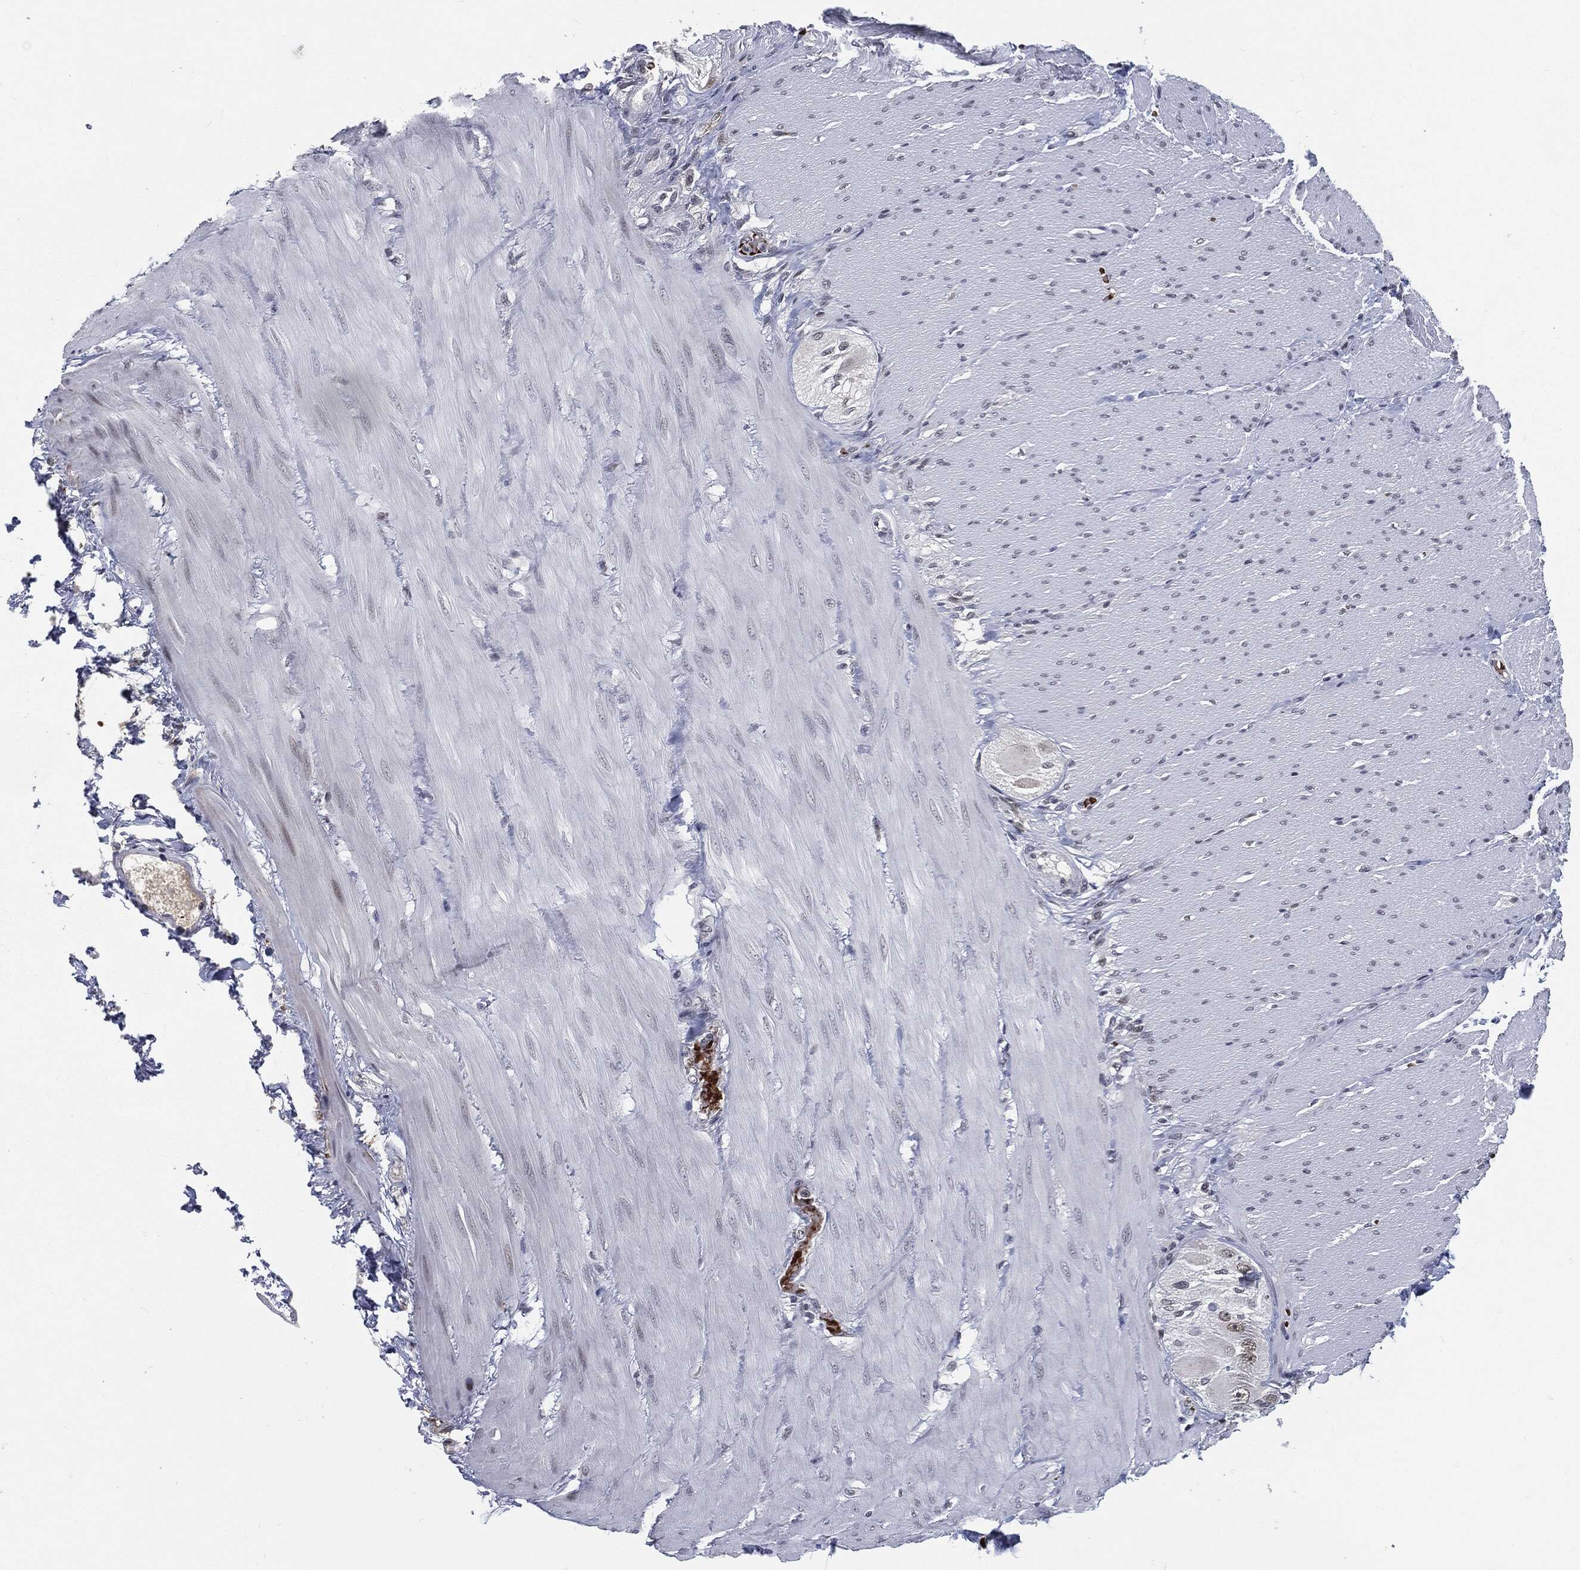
{"staining": {"intensity": "moderate", "quantity": ">75%", "location": "nuclear"}, "tissue": "adipose tissue", "cell_type": "Adipocytes", "image_type": "normal", "snomed": [{"axis": "morphology", "description": "Normal tissue, NOS"}, {"axis": "topography", "description": "Smooth muscle"}, {"axis": "topography", "description": "Duodenum"}, {"axis": "topography", "description": "Peripheral nerve tissue"}], "caption": "A photomicrograph of human adipose tissue stained for a protein demonstrates moderate nuclear brown staining in adipocytes. (DAB (3,3'-diaminobenzidine) IHC, brown staining for protein, blue staining for nuclei).", "gene": "ANXA1", "patient": {"sex": "female", "age": 61}}